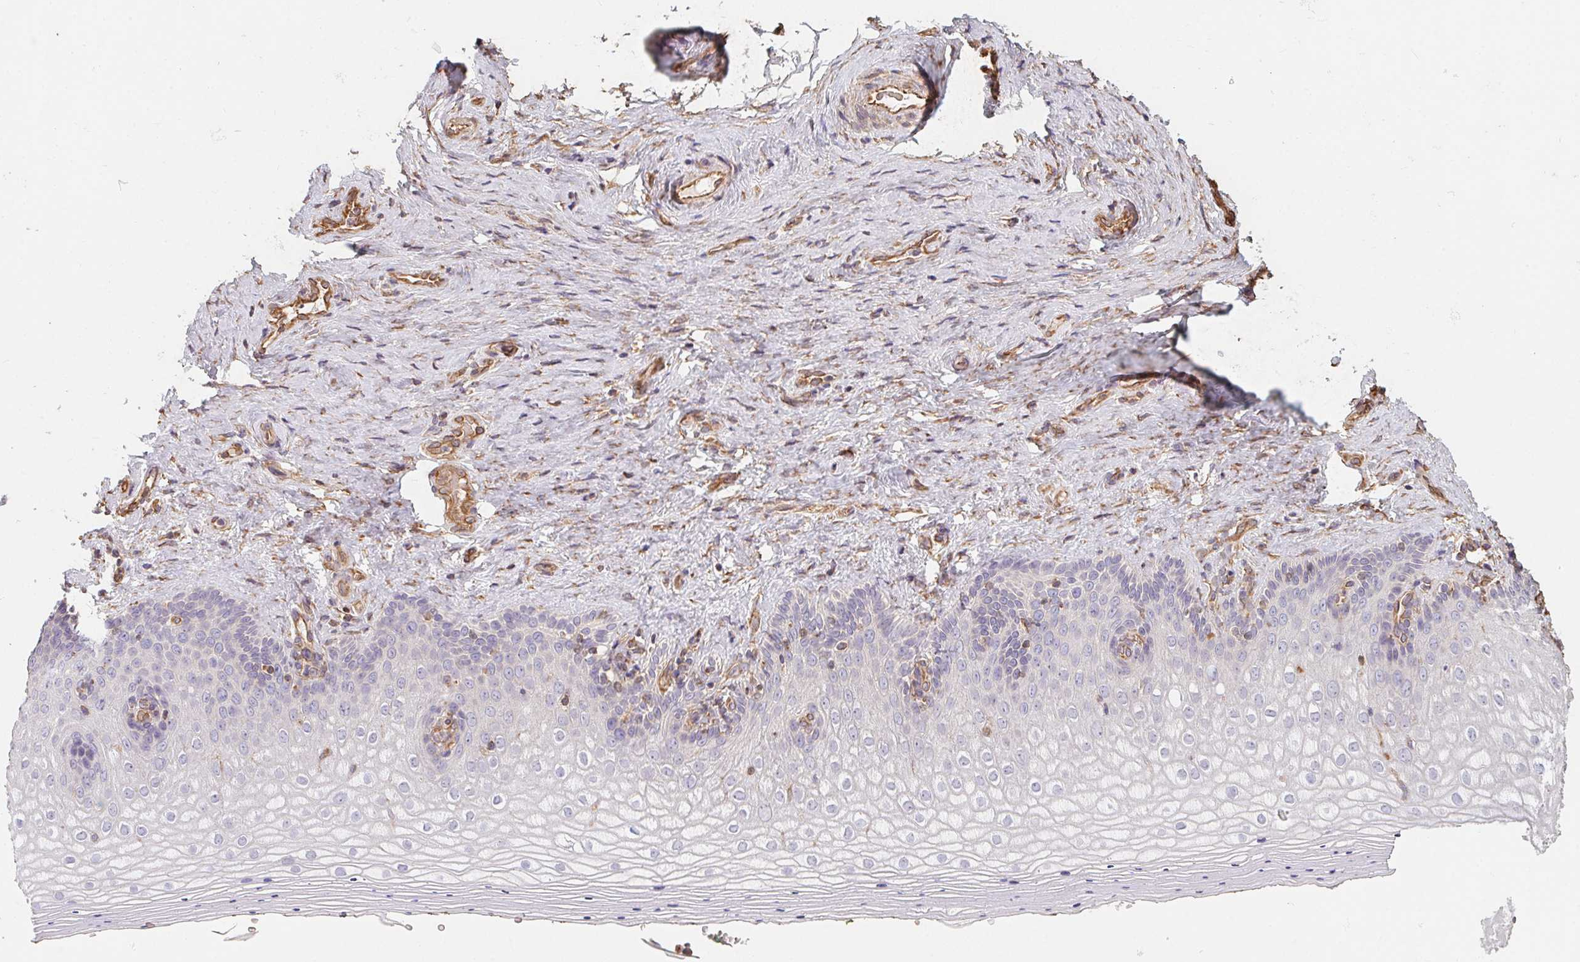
{"staining": {"intensity": "negative", "quantity": "none", "location": "none"}, "tissue": "vagina", "cell_type": "Squamous epithelial cells", "image_type": "normal", "snomed": [{"axis": "morphology", "description": "Normal tissue, NOS"}, {"axis": "topography", "description": "Vagina"}], "caption": "Immunohistochemistry (IHC) image of unremarkable vagina stained for a protein (brown), which shows no staining in squamous epithelial cells. The staining was performed using DAB (3,3'-diaminobenzidine) to visualize the protein expression in brown, while the nuclei were stained in blue with hematoxylin (Magnification: 20x).", "gene": "TBKBP1", "patient": {"sex": "female", "age": 42}}